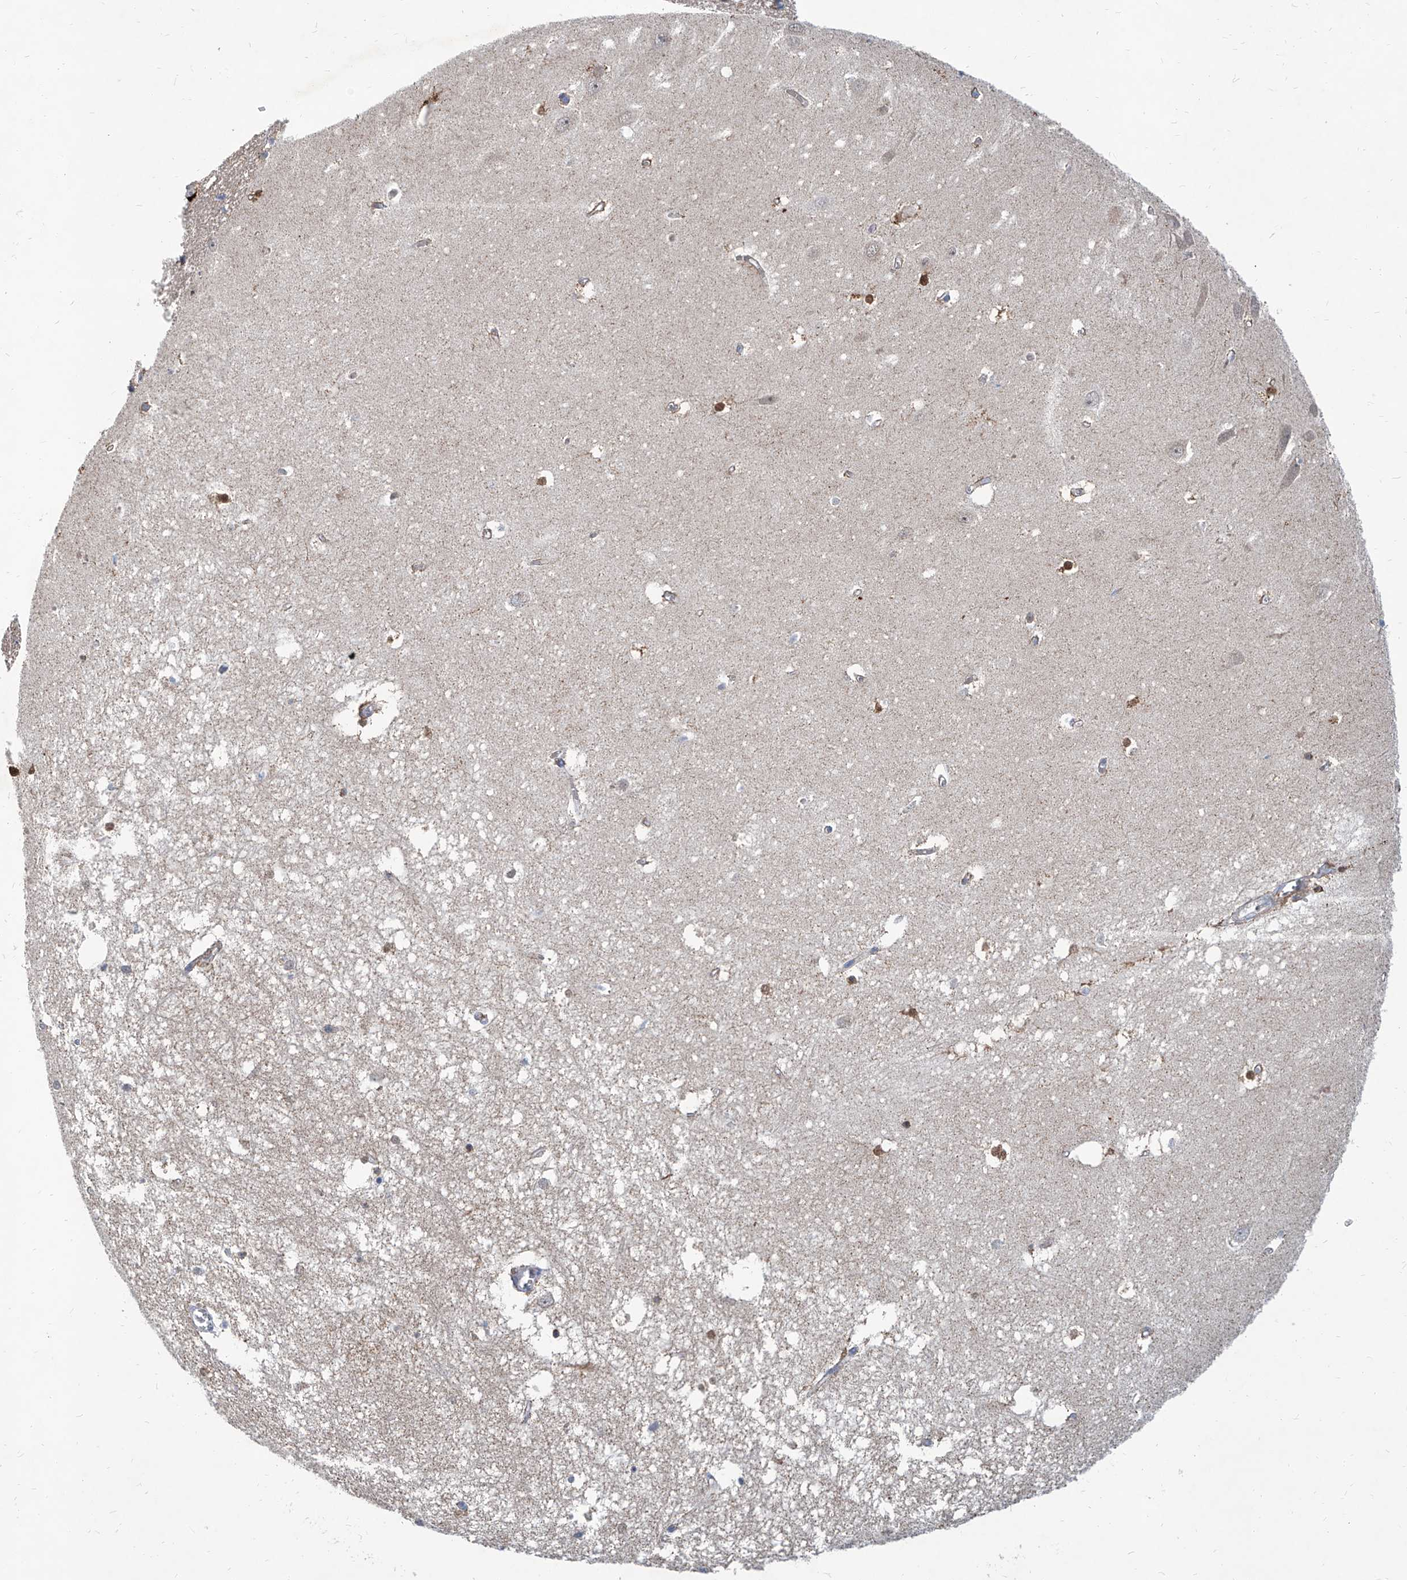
{"staining": {"intensity": "weak", "quantity": "<25%", "location": "cytoplasmic/membranous"}, "tissue": "hippocampus", "cell_type": "Glial cells", "image_type": "normal", "snomed": [{"axis": "morphology", "description": "Normal tissue, NOS"}, {"axis": "topography", "description": "Hippocampus"}], "caption": "The immunohistochemistry (IHC) micrograph has no significant staining in glial cells of hippocampus. (DAB immunohistochemistry, high magnification).", "gene": "USP48", "patient": {"sex": "female", "age": 64}}